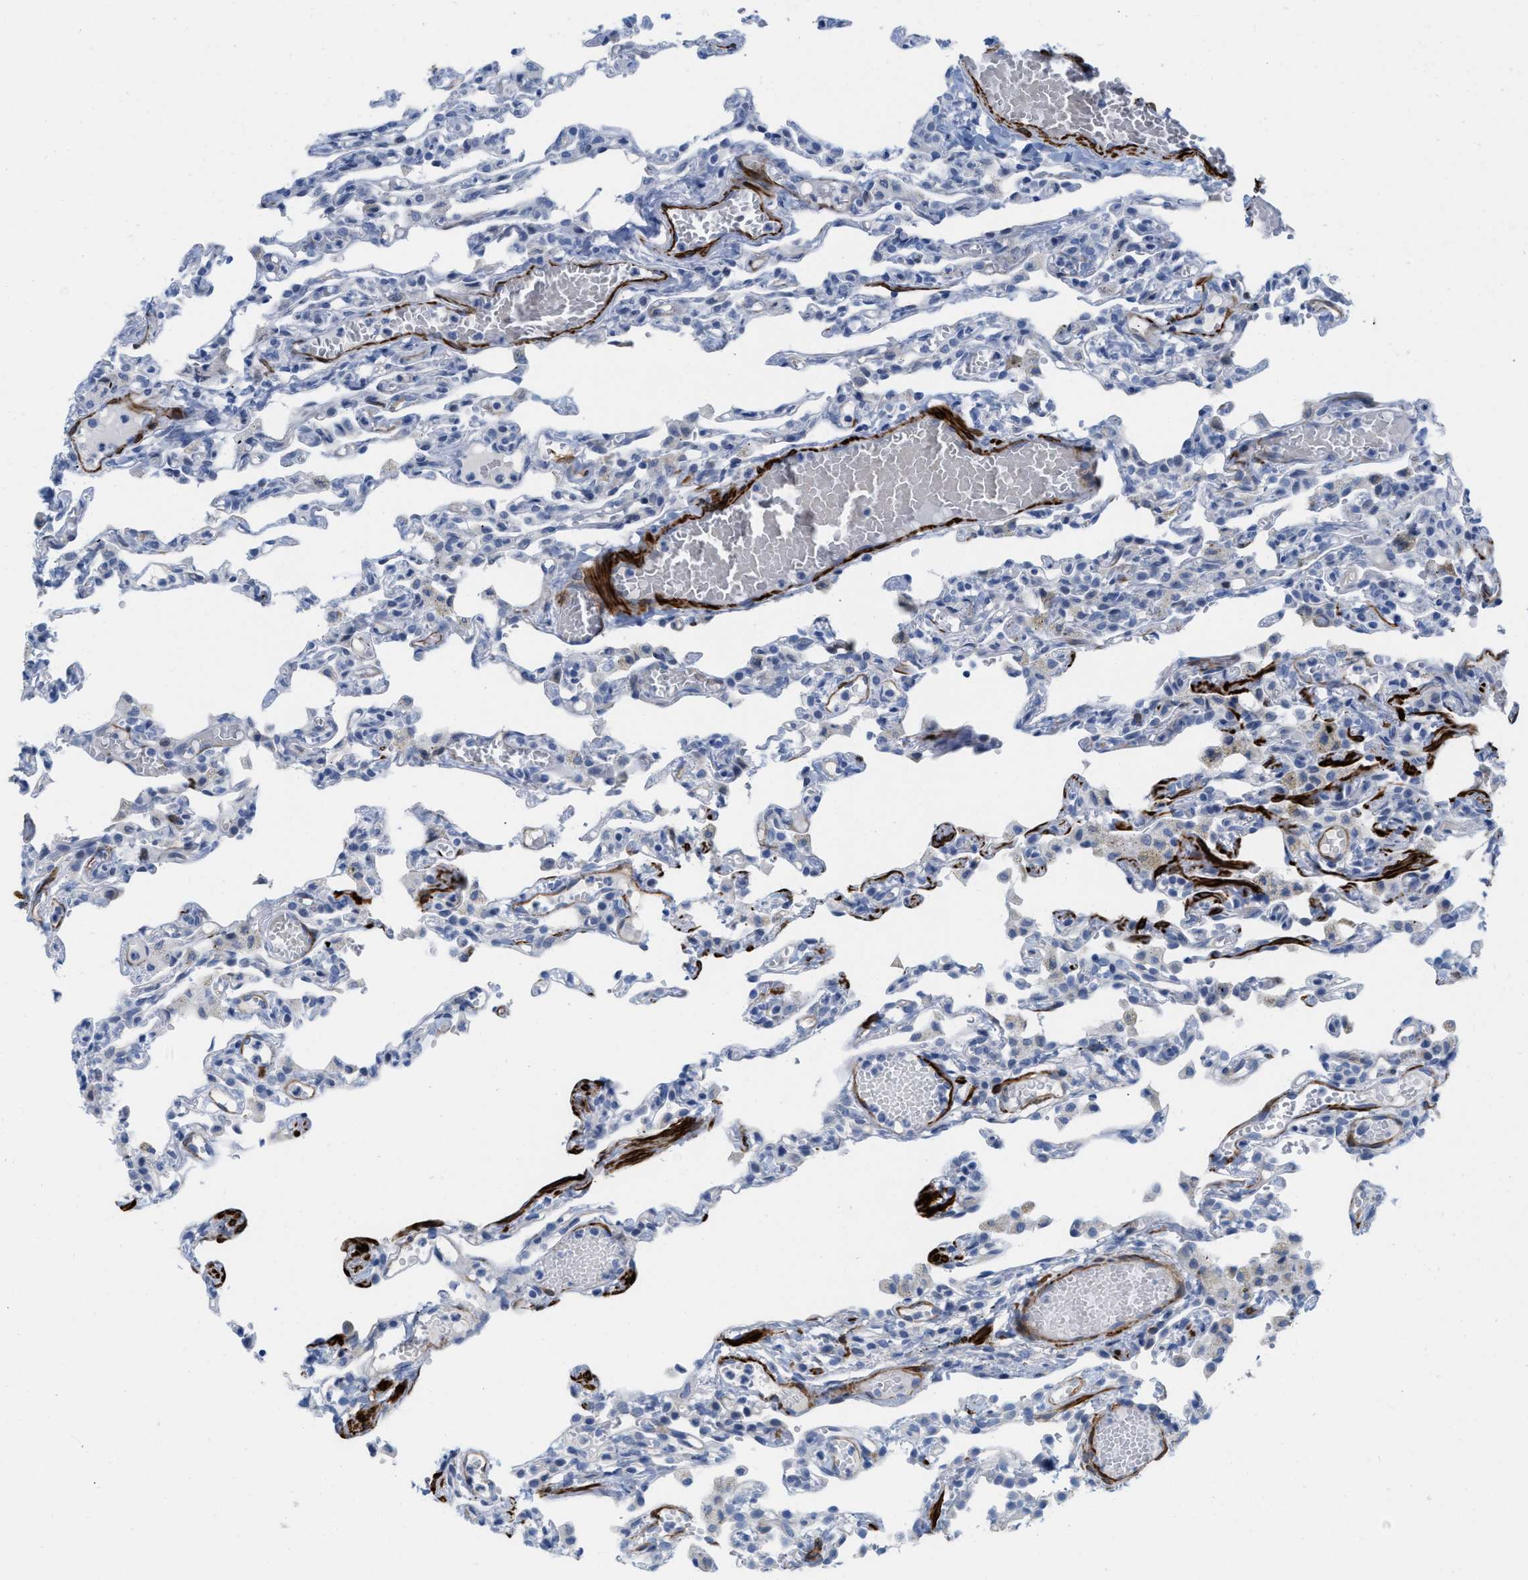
{"staining": {"intensity": "negative", "quantity": "none", "location": "none"}, "tissue": "lung", "cell_type": "Alveolar cells", "image_type": "normal", "snomed": [{"axis": "morphology", "description": "Normal tissue, NOS"}, {"axis": "topography", "description": "Lung"}], "caption": "An immunohistochemistry micrograph of normal lung is shown. There is no staining in alveolar cells of lung.", "gene": "TAGLN", "patient": {"sex": "male", "age": 21}}